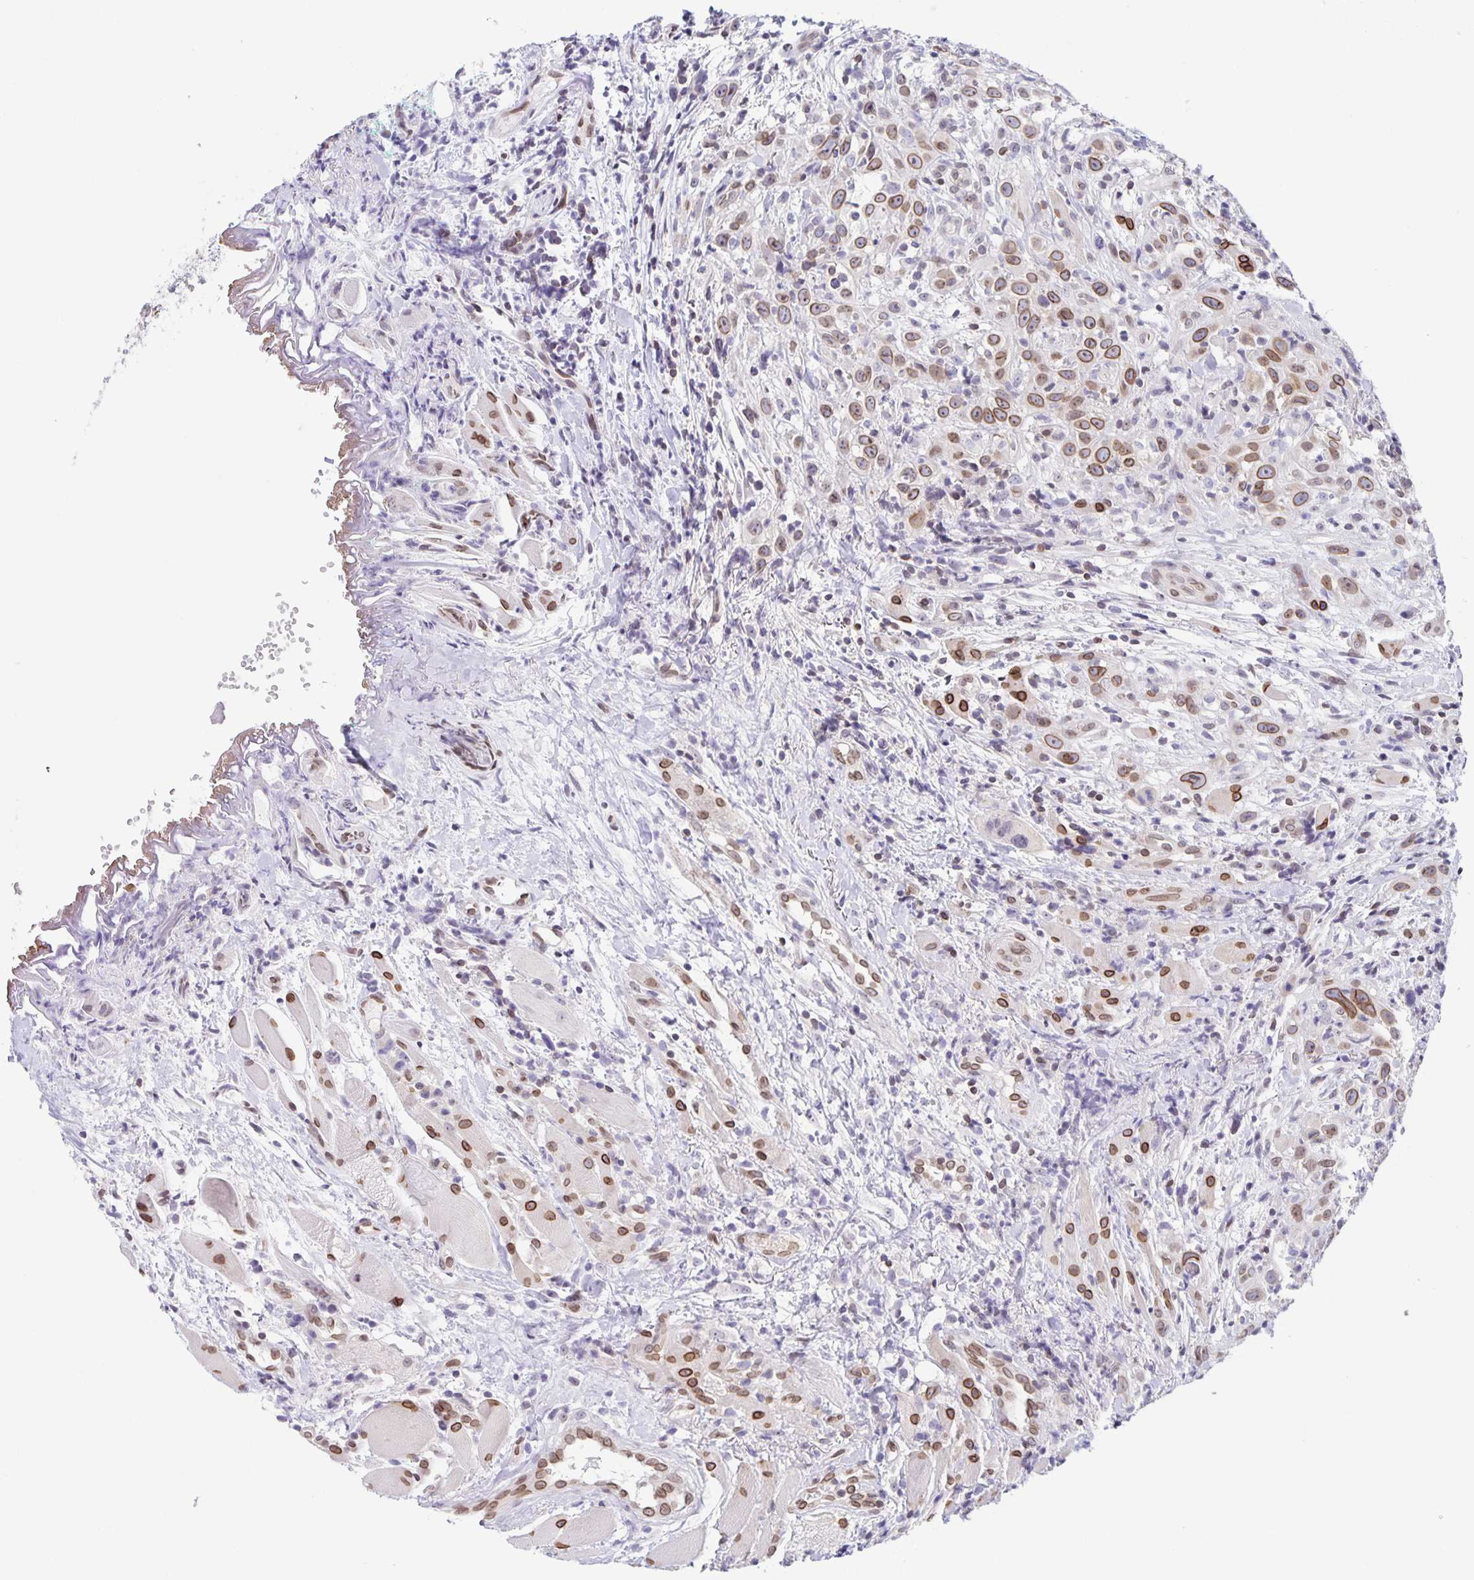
{"staining": {"intensity": "strong", "quantity": ">75%", "location": "cytoplasmic/membranous,nuclear"}, "tissue": "head and neck cancer", "cell_type": "Tumor cells", "image_type": "cancer", "snomed": [{"axis": "morphology", "description": "Squamous cell carcinoma, NOS"}, {"axis": "topography", "description": "Head-Neck"}], "caption": "Head and neck squamous cell carcinoma stained with a brown dye demonstrates strong cytoplasmic/membranous and nuclear positive staining in about >75% of tumor cells.", "gene": "SYNE2", "patient": {"sex": "female", "age": 95}}